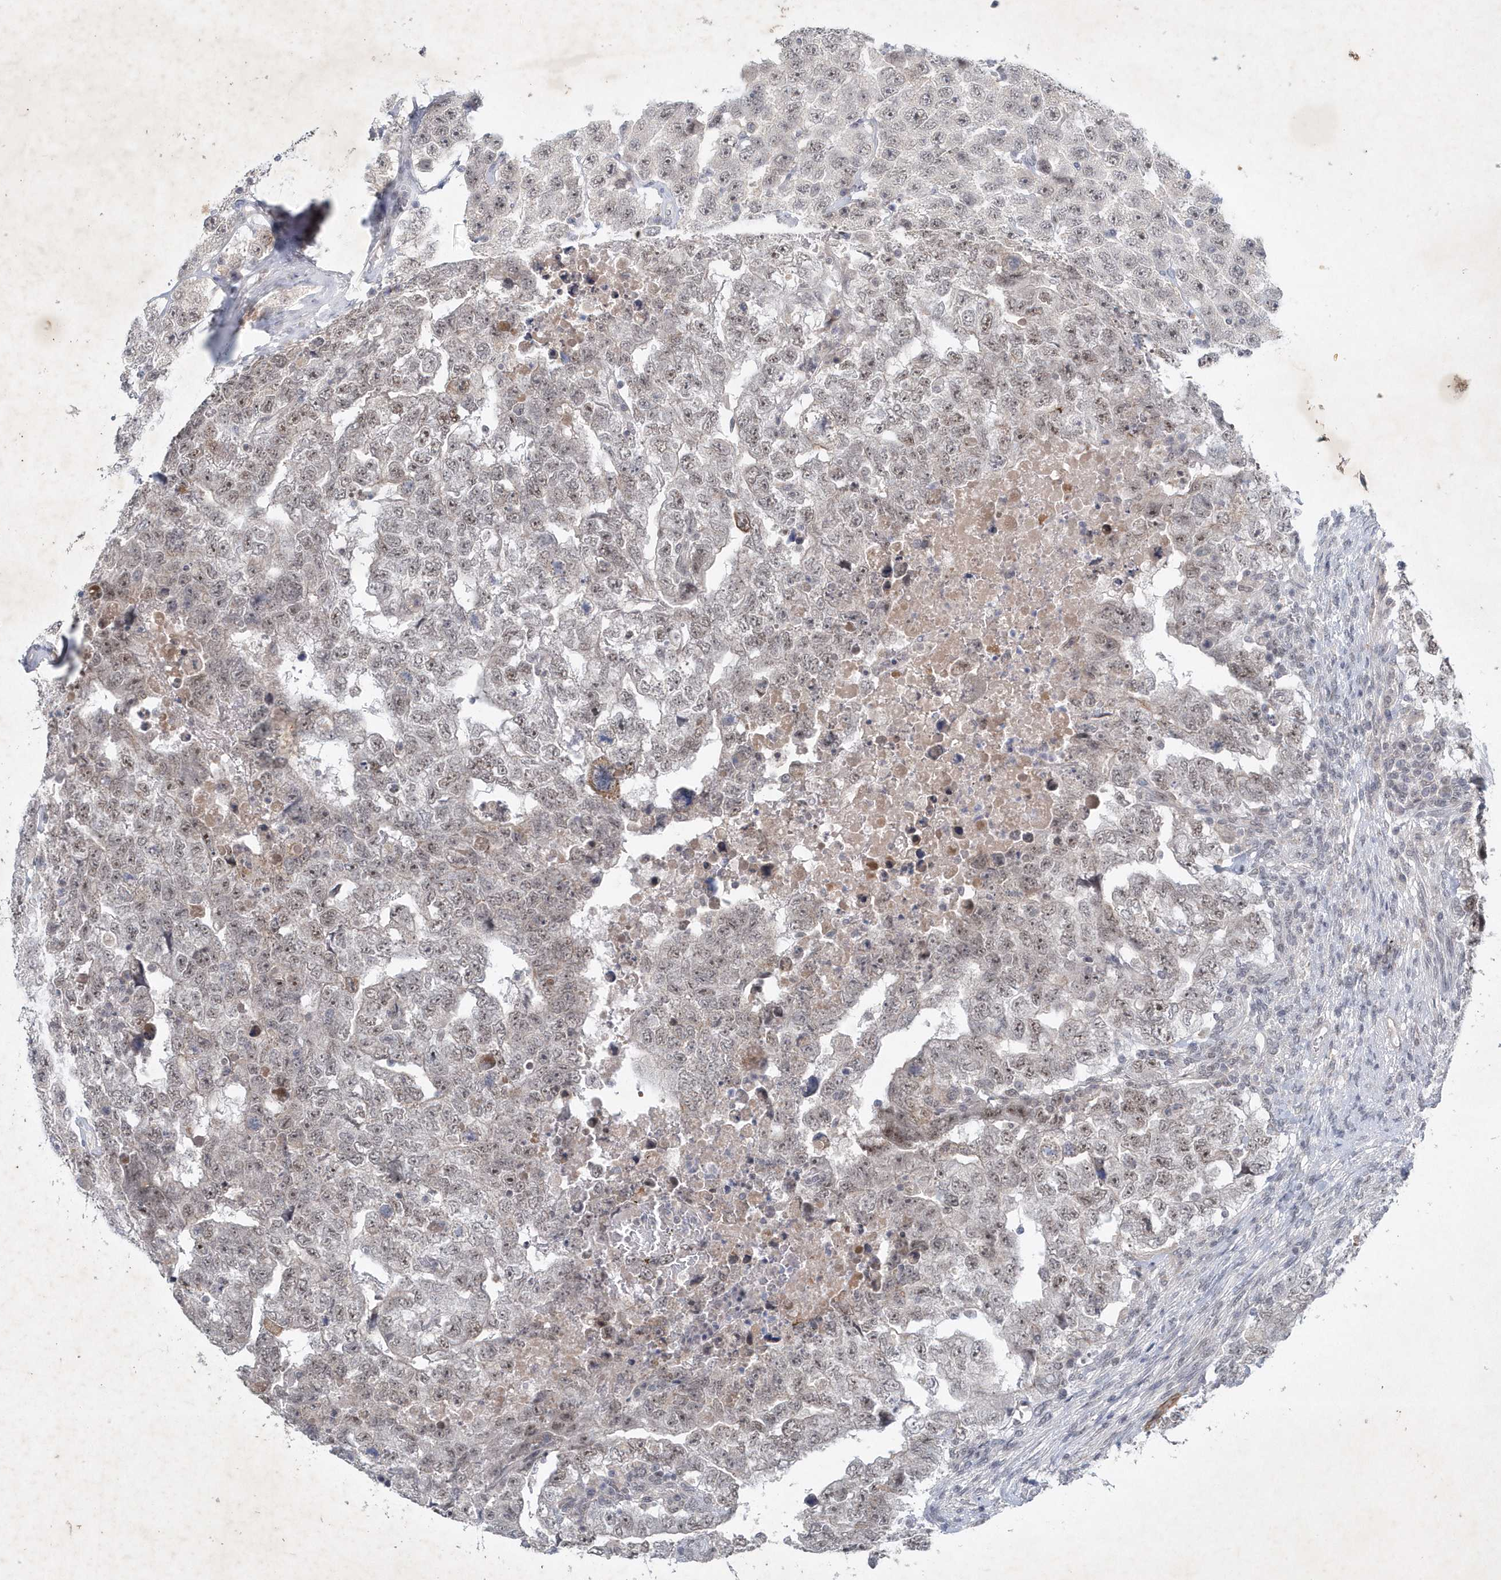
{"staining": {"intensity": "weak", "quantity": "<25%", "location": "nuclear"}, "tissue": "testis cancer", "cell_type": "Tumor cells", "image_type": "cancer", "snomed": [{"axis": "morphology", "description": "Carcinoma, Embryonal, NOS"}, {"axis": "topography", "description": "Testis"}], "caption": "The image demonstrates no staining of tumor cells in embryonal carcinoma (testis). (Brightfield microscopy of DAB (3,3'-diaminobenzidine) immunohistochemistry at high magnification).", "gene": "ZBTB9", "patient": {"sex": "male", "age": 45}}